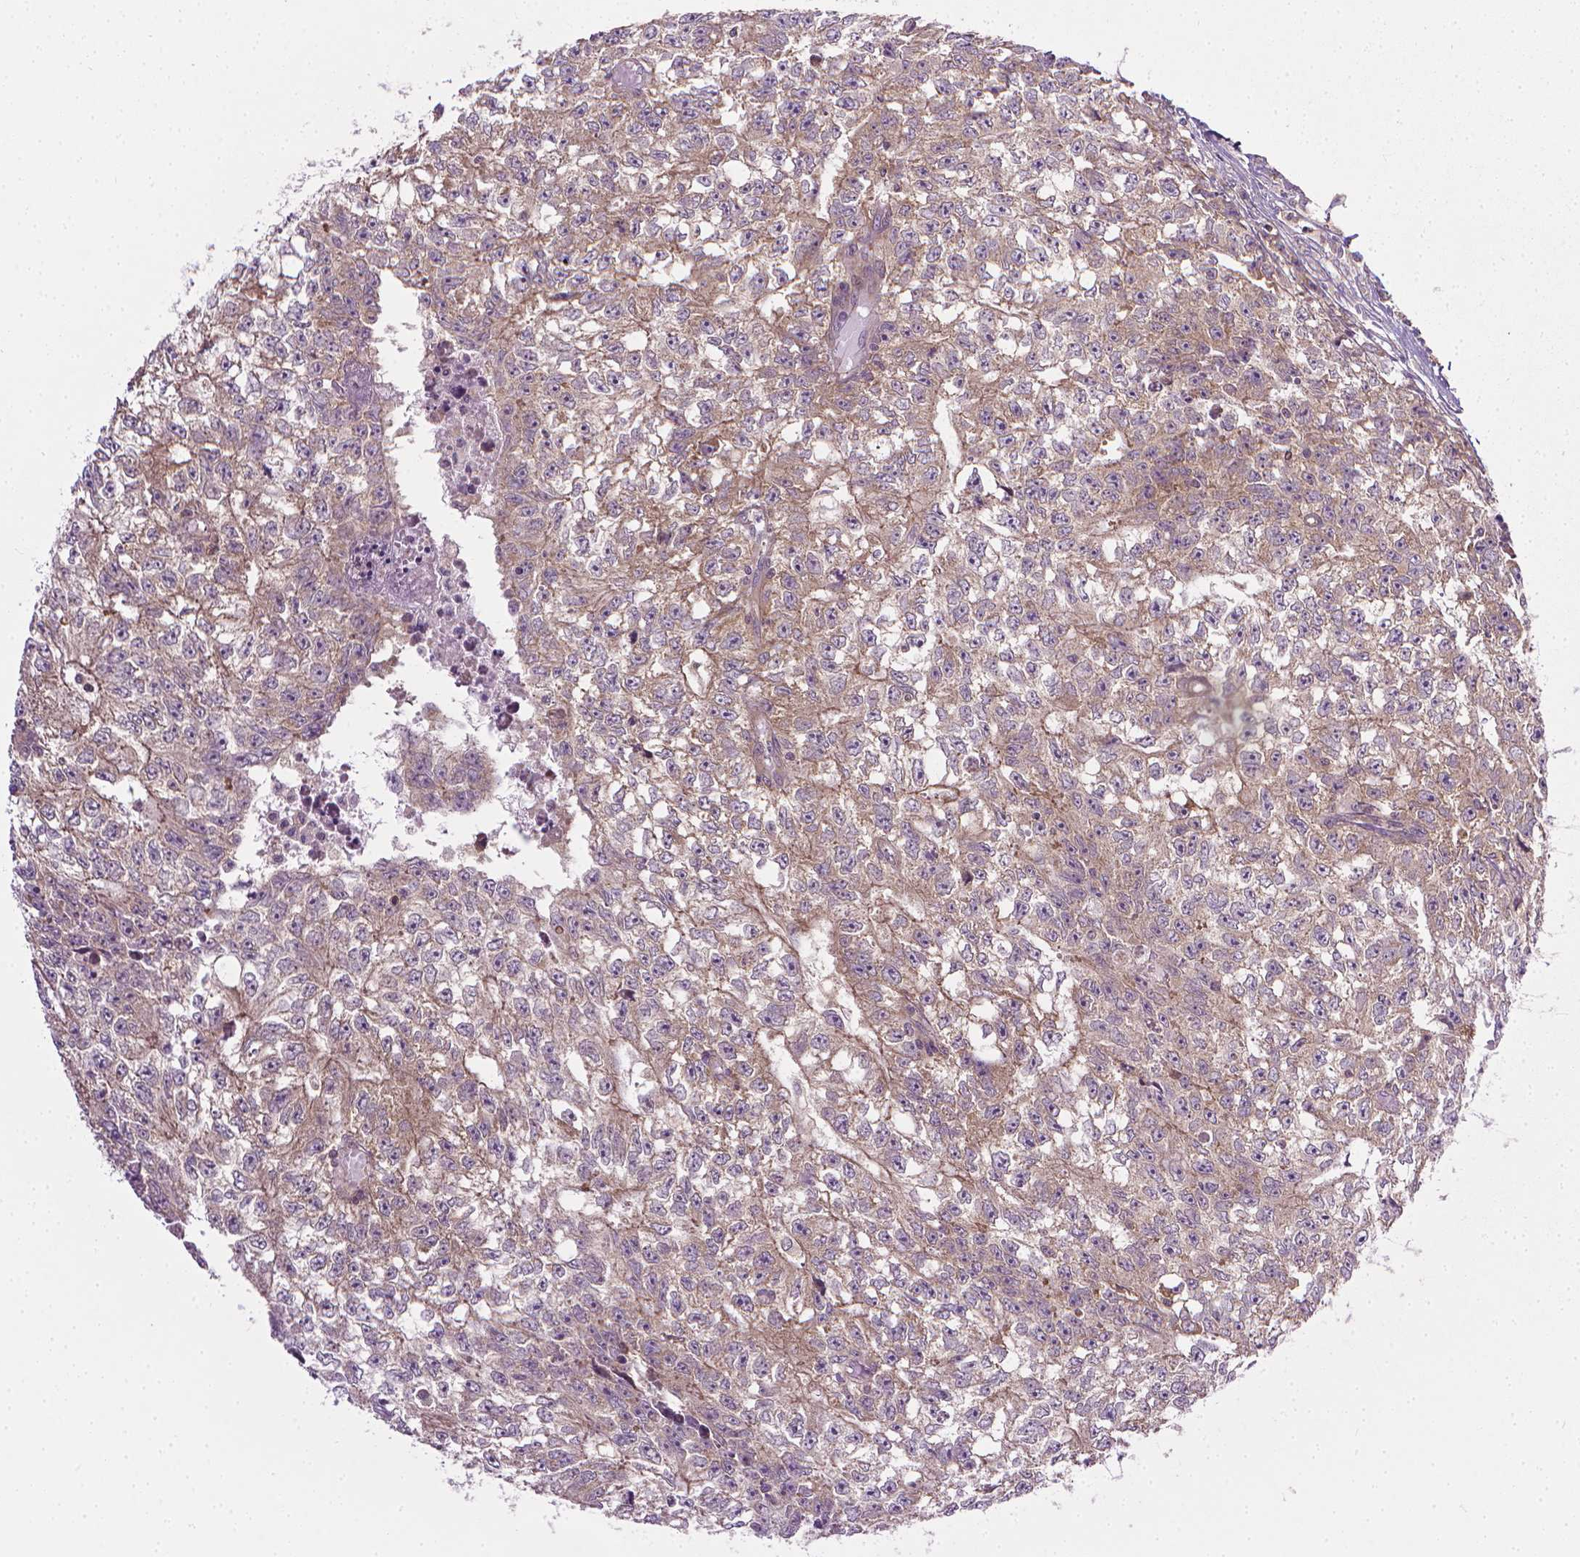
{"staining": {"intensity": "weak", "quantity": ">75%", "location": "cytoplasmic/membranous"}, "tissue": "testis cancer", "cell_type": "Tumor cells", "image_type": "cancer", "snomed": [{"axis": "morphology", "description": "Carcinoma, Embryonal, NOS"}, {"axis": "morphology", "description": "Teratoma, malignant, NOS"}, {"axis": "topography", "description": "Testis"}], "caption": "Testis cancer (teratoma (malignant)) was stained to show a protein in brown. There is low levels of weak cytoplasmic/membranous positivity in approximately >75% of tumor cells.", "gene": "PRAG1", "patient": {"sex": "male", "age": 24}}